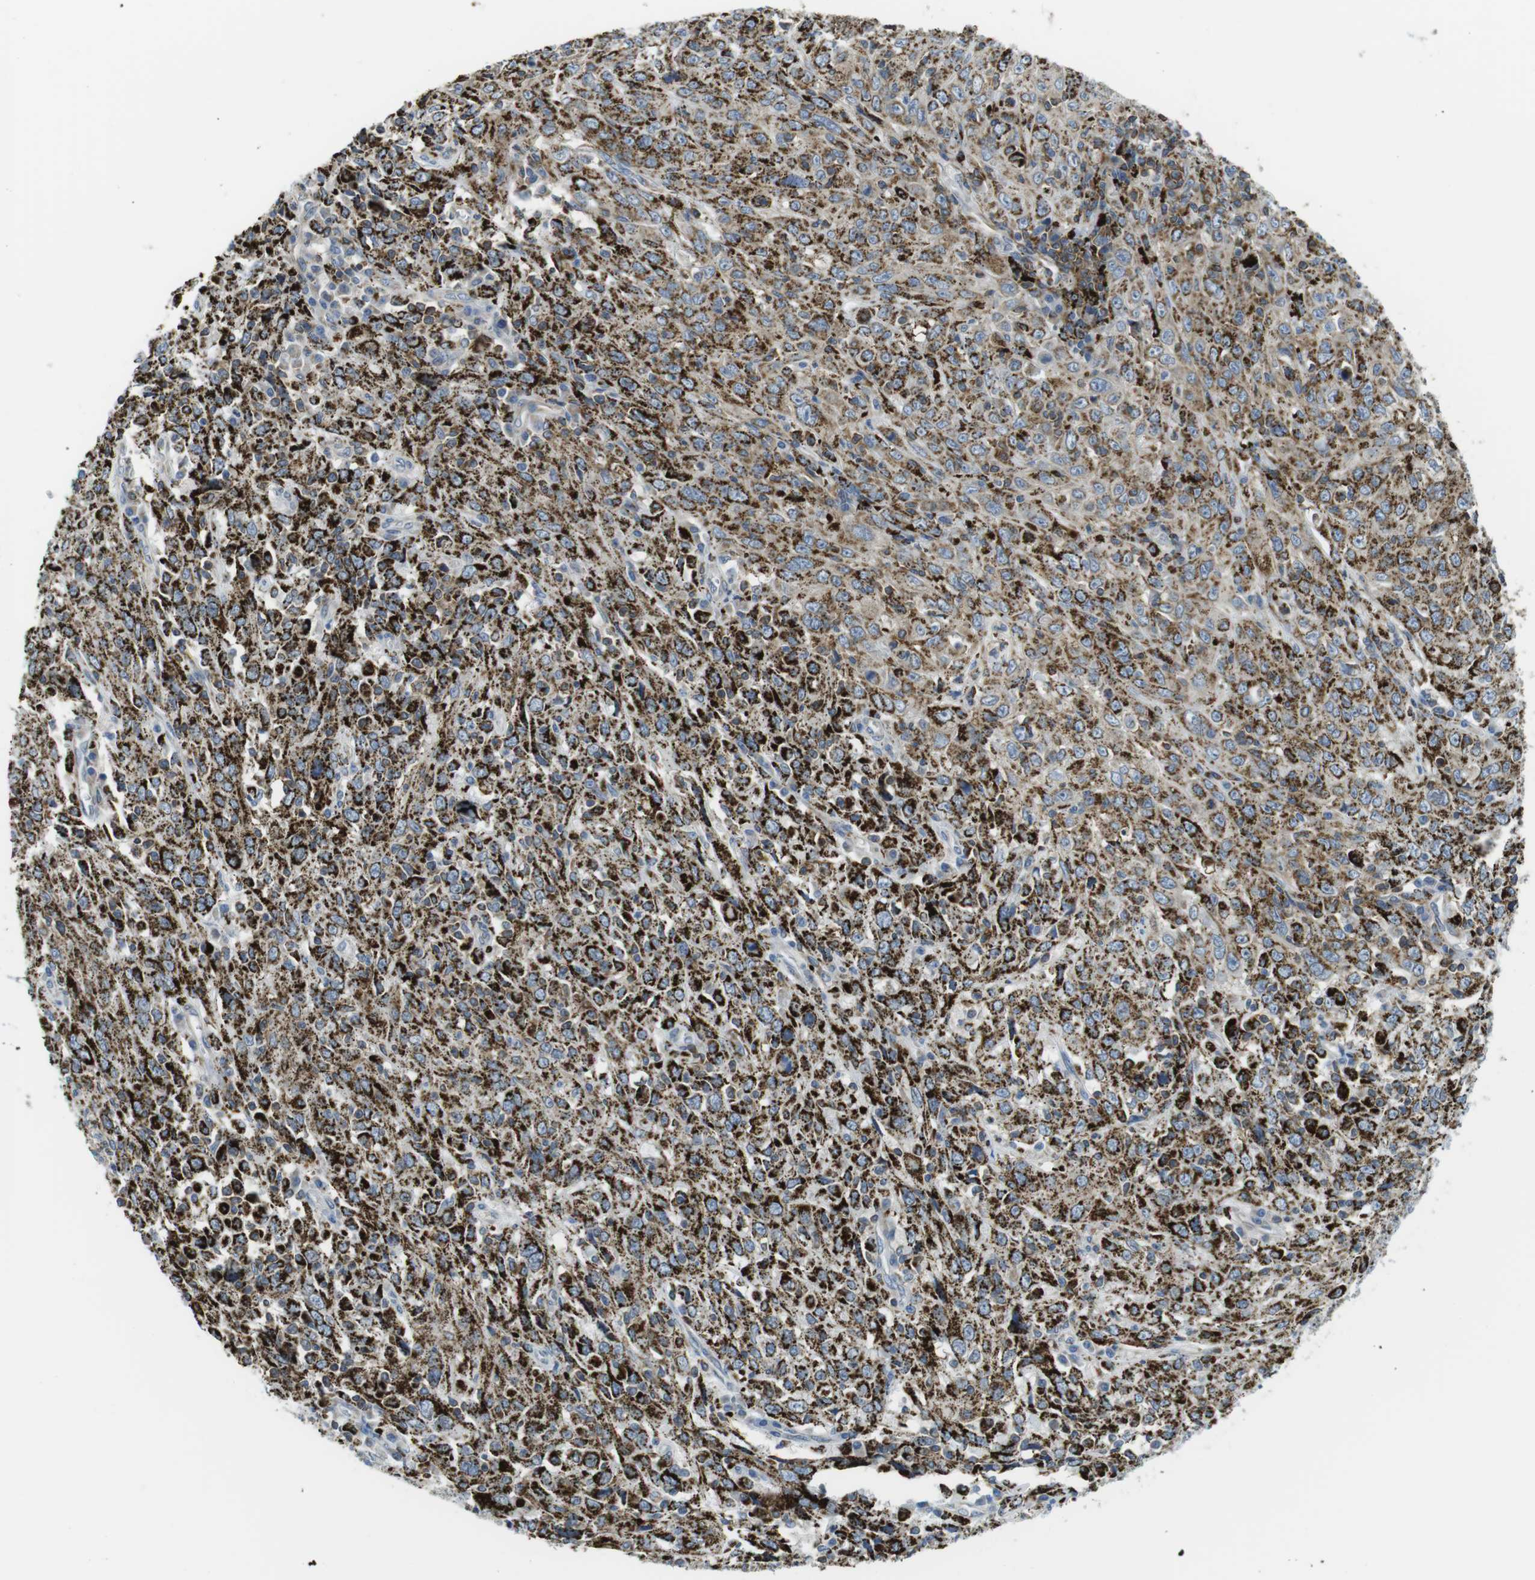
{"staining": {"intensity": "strong", "quantity": ">75%", "location": "cytoplasmic/membranous"}, "tissue": "cervical cancer", "cell_type": "Tumor cells", "image_type": "cancer", "snomed": [{"axis": "morphology", "description": "Squamous cell carcinoma, NOS"}, {"axis": "topography", "description": "Cervix"}], "caption": "Human cervical cancer stained with a protein marker reveals strong staining in tumor cells.", "gene": "KCNE3", "patient": {"sex": "female", "age": 46}}